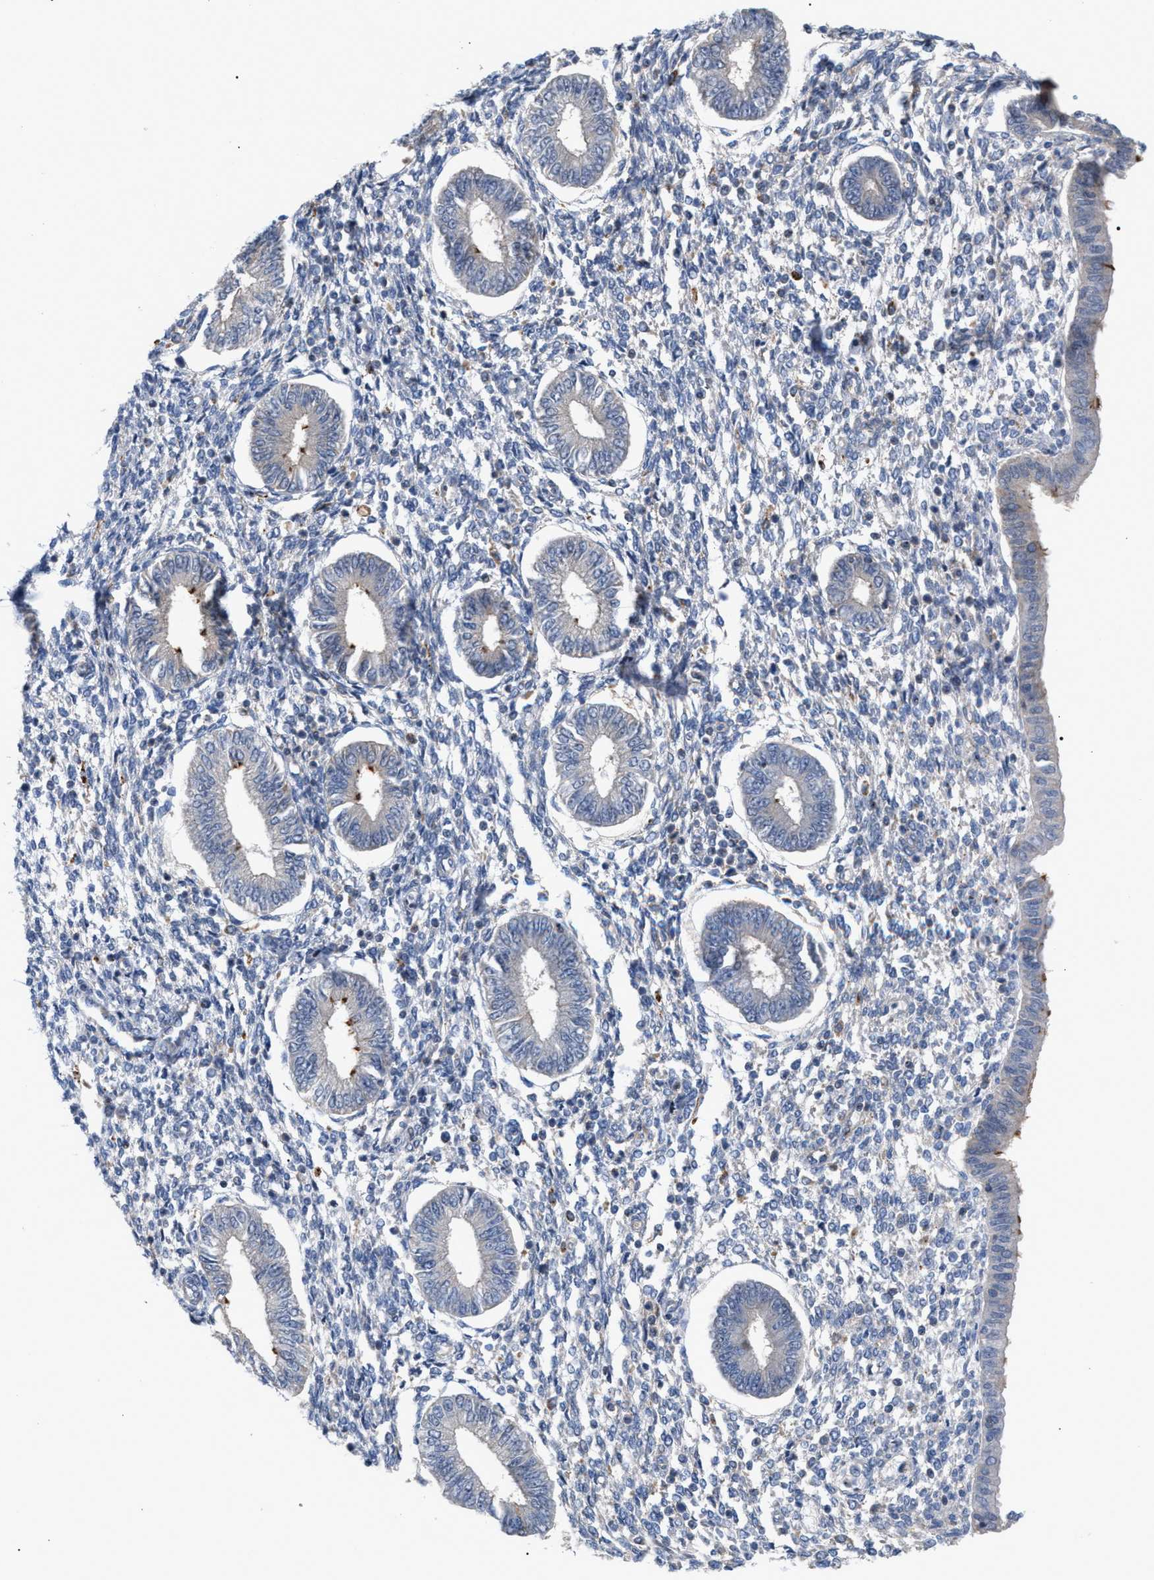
{"staining": {"intensity": "negative", "quantity": "none", "location": "none"}, "tissue": "endometrium", "cell_type": "Cells in endometrial stroma", "image_type": "normal", "snomed": [{"axis": "morphology", "description": "Normal tissue, NOS"}, {"axis": "topography", "description": "Endometrium"}], "caption": "Immunohistochemistry of unremarkable endometrium displays no positivity in cells in endometrial stroma.", "gene": "MBTD1", "patient": {"sex": "female", "age": 50}}